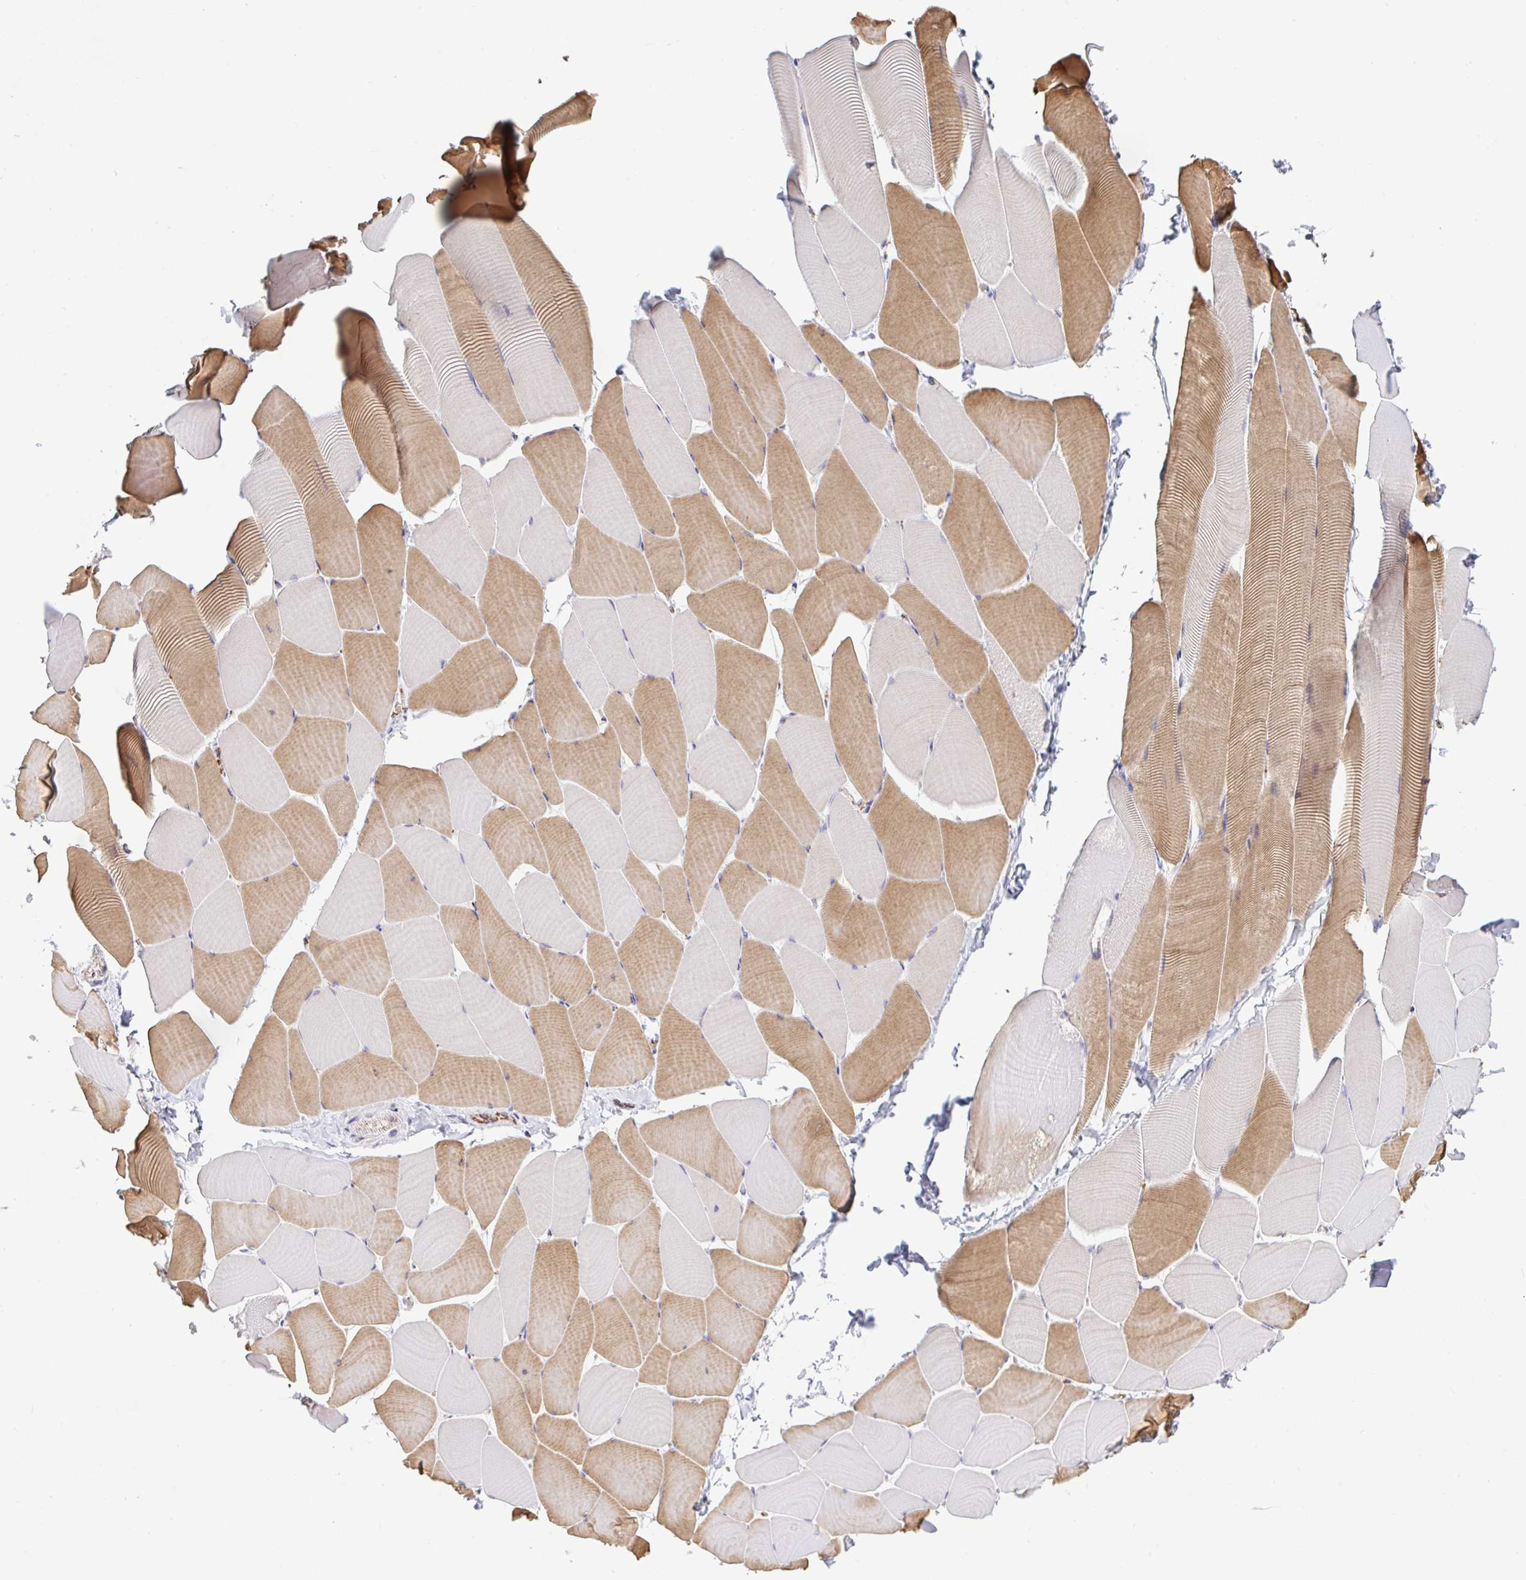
{"staining": {"intensity": "moderate", "quantity": "25%-75%", "location": "cytoplasmic/membranous"}, "tissue": "skeletal muscle", "cell_type": "Myocytes", "image_type": "normal", "snomed": [{"axis": "morphology", "description": "Normal tissue, NOS"}, {"axis": "topography", "description": "Skeletal muscle"}], "caption": "This is a histology image of immunohistochemistry staining of benign skeletal muscle, which shows moderate staining in the cytoplasmic/membranous of myocytes.", "gene": "PLCD4", "patient": {"sex": "male", "age": 25}}